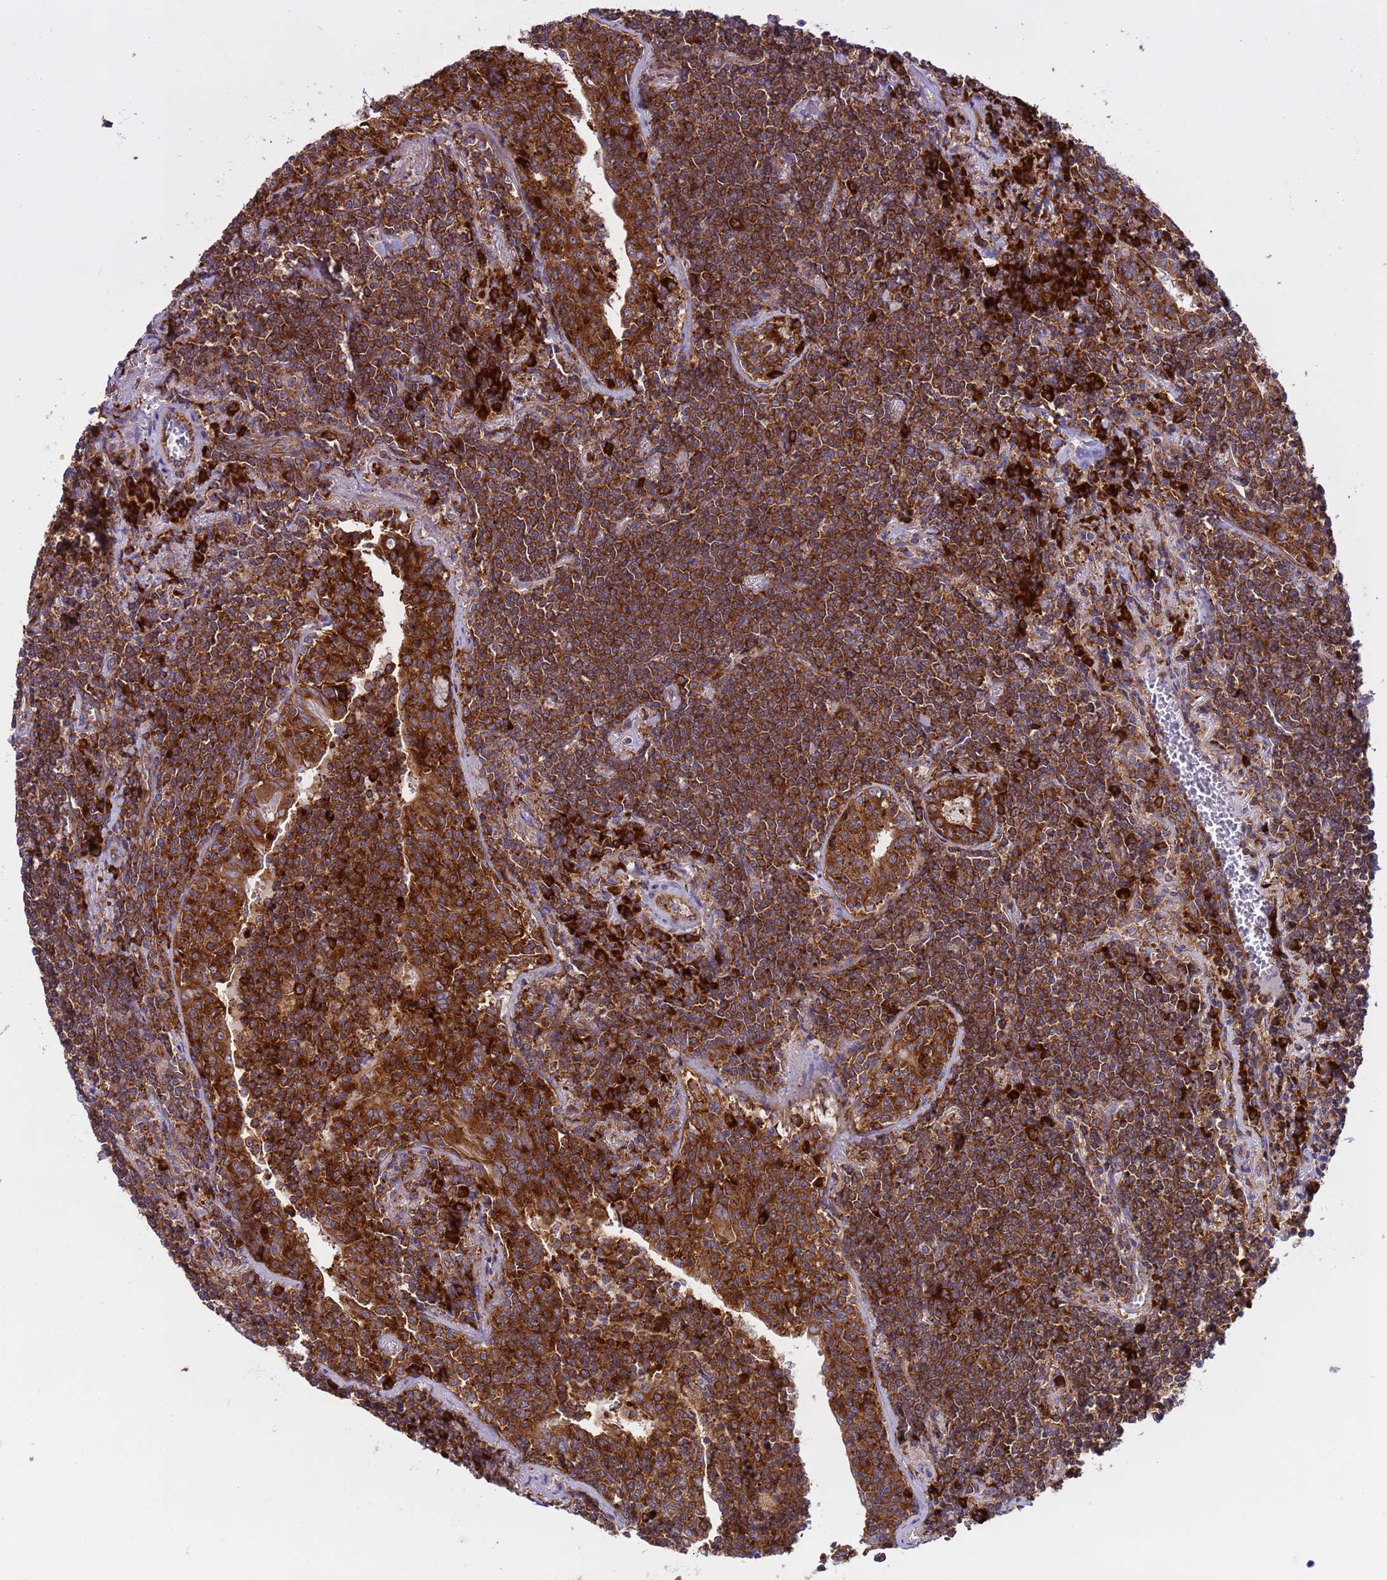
{"staining": {"intensity": "strong", "quantity": ">75%", "location": "cytoplasmic/membranous"}, "tissue": "lymphoma", "cell_type": "Tumor cells", "image_type": "cancer", "snomed": [{"axis": "morphology", "description": "Malignant lymphoma, non-Hodgkin's type, Low grade"}, {"axis": "topography", "description": "Lung"}], "caption": "Protein expression analysis of lymphoma demonstrates strong cytoplasmic/membranous positivity in about >75% of tumor cells. The staining was performed using DAB, with brown indicating positive protein expression. Nuclei are stained blue with hematoxylin.", "gene": "RPL36", "patient": {"sex": "female", "age": 71}}